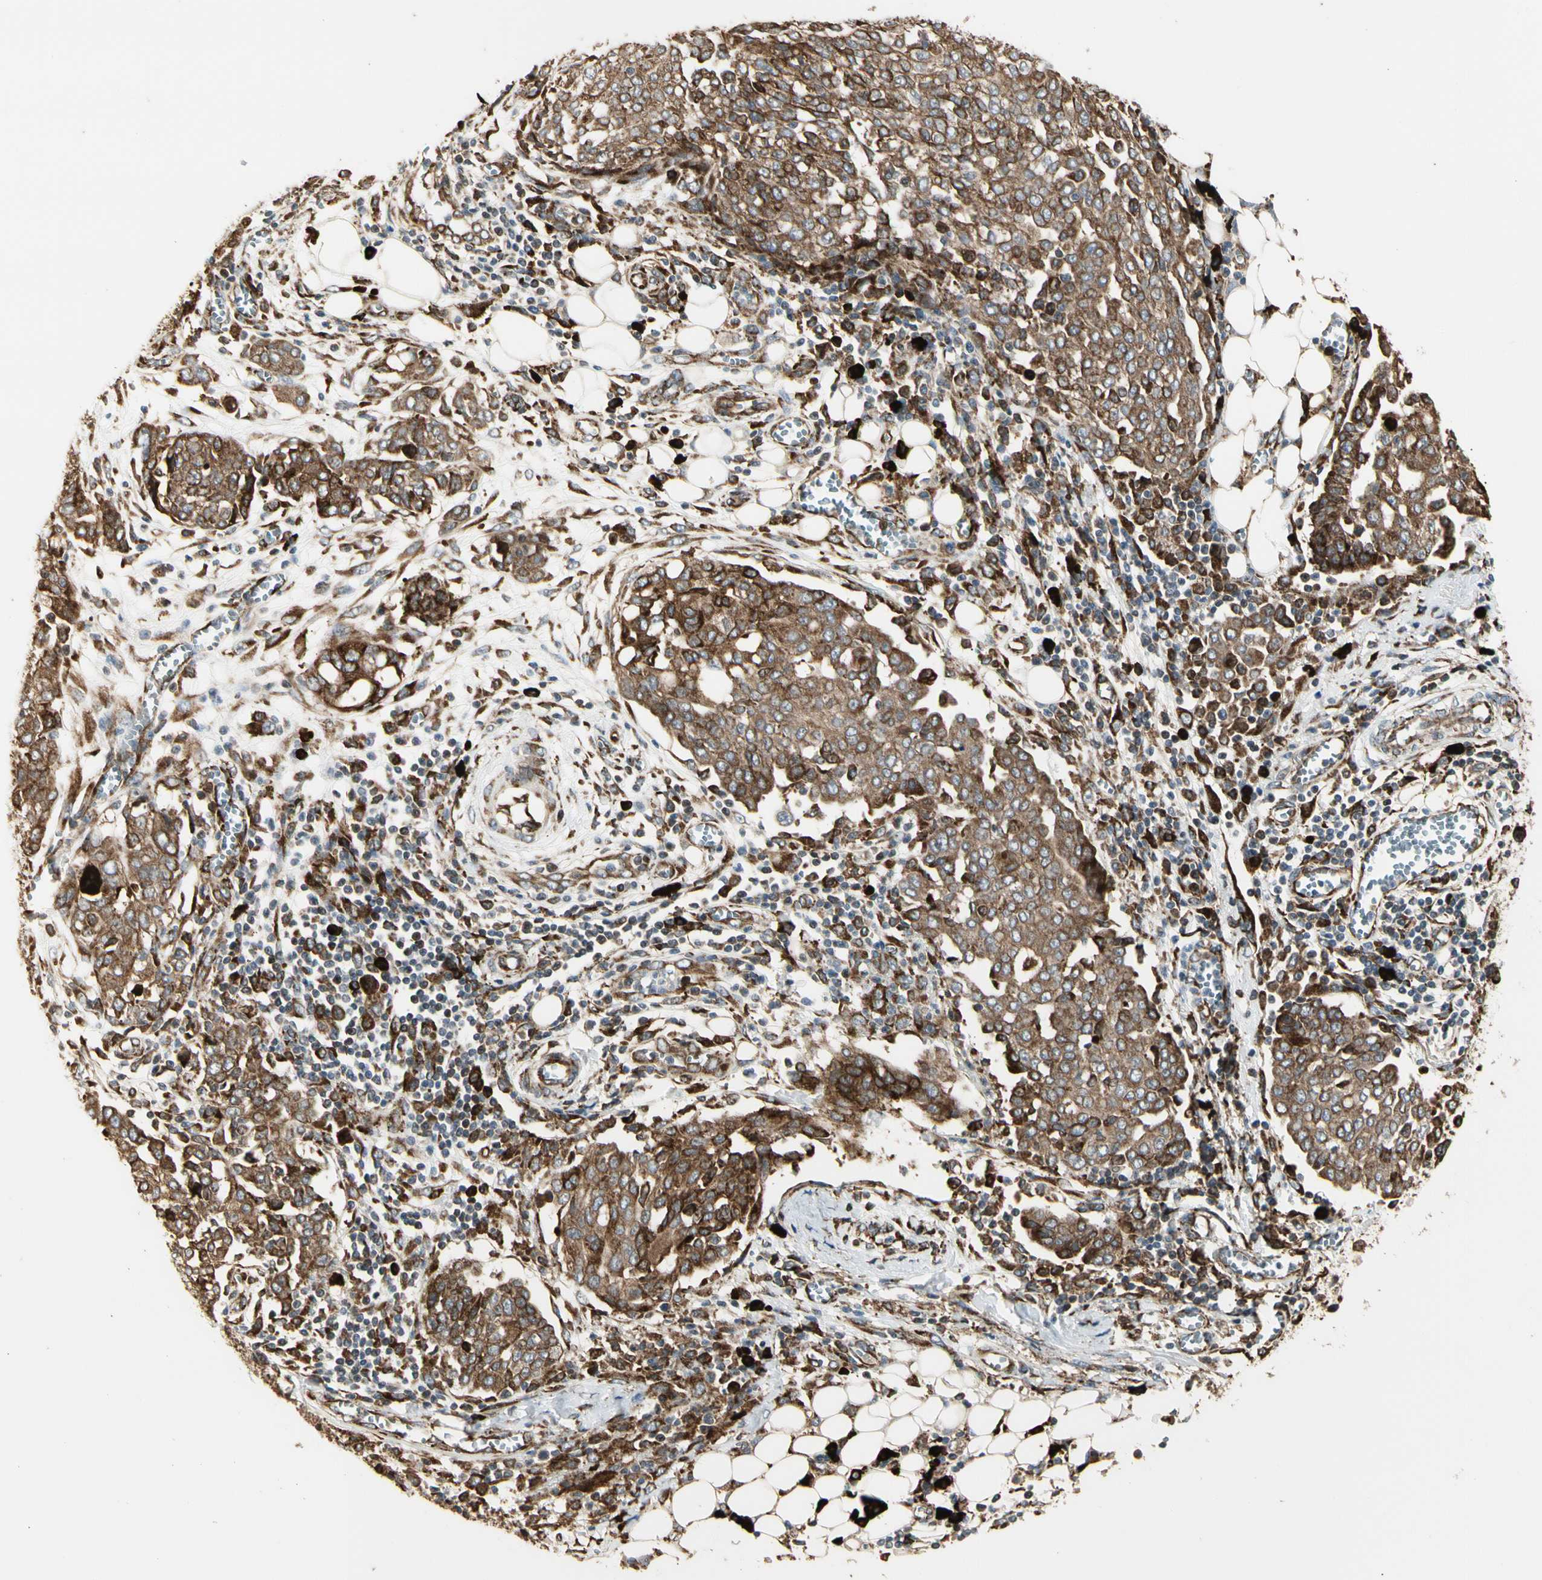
{"staining": {"intensity": "strong", "quantity": ">75%", "location": "cytoplasmic/membranous"}, "tissue": "ovarian cancer", "cell_type": "Tumor cells", "image_type": "cancer", "snomed": [{"axis": "morphology", "description": "Cystadenocarcinoma, serous, NOS"}, {"axis": "topography", "description": "Soft tissue"}, {"axis": "topography", "description": "Ovary"}], "caption": "The micrograph exhibits a brown stain indicating the presence of a protein in the cytoplasmic/membranous of tumor cells in serous cystadenocarcinoma (ovarian).", "gene": "HSP90B1", "patient": {"sex": "female", "age": 57}}